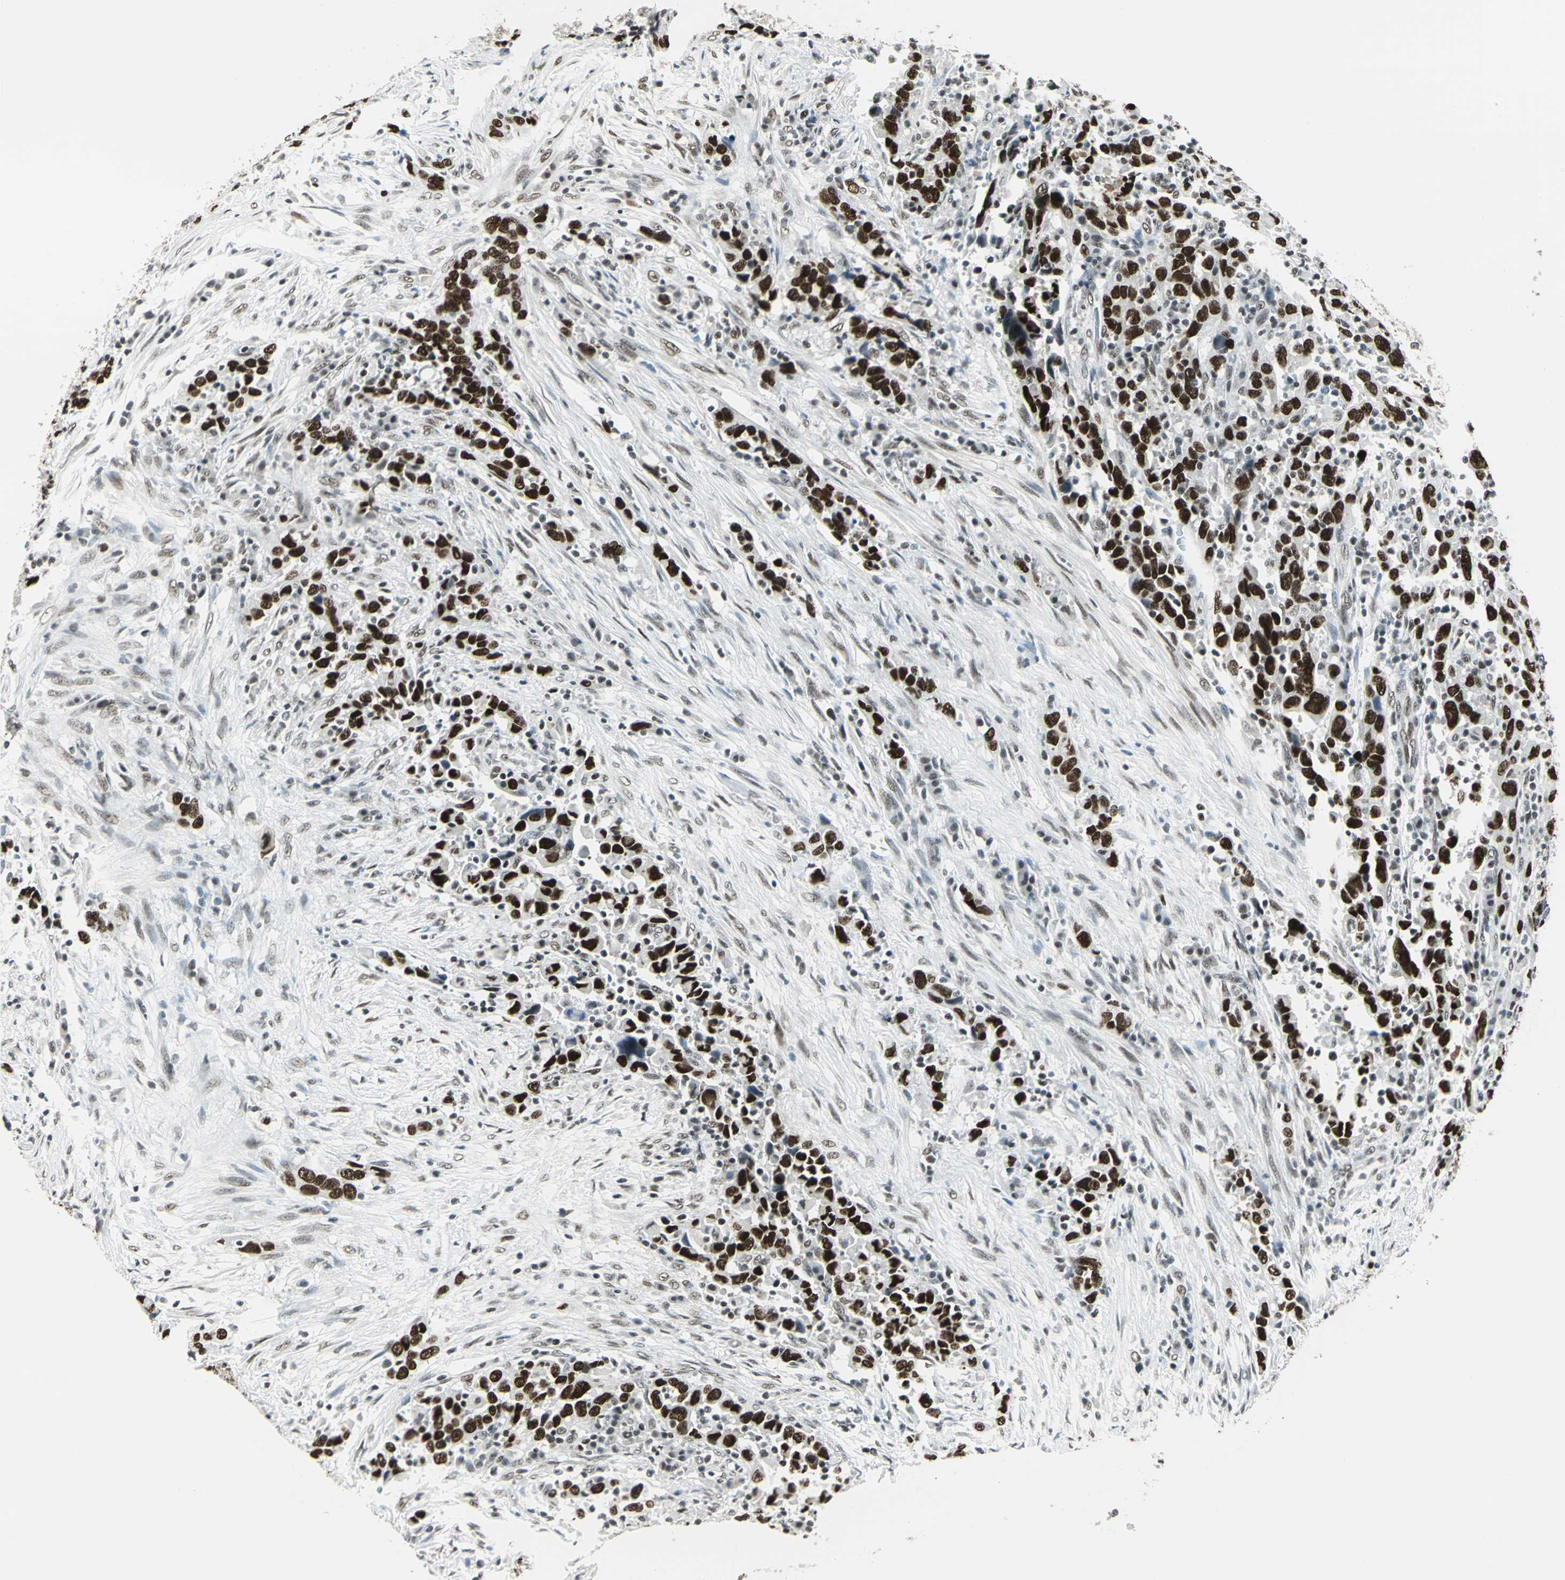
{"staining": {"intensity": "strong", "quantity": ">75%", "location": "nuclear"}, "tissue": "urothelial cancer", "cell_type": "Tumor cells", "image_type": "cancer", "snomed": [{"axis": "morphology", "description": "Urothelial carcinoma, High grade"}, {"axis": "topography", "description": "Urinary bladder"}], "caption": "Immunohistochemical staining of urothelial cancer reveals high levels of strong nuclear protein staining in approximately >75% of tumor cells.", "gene": "ADNP", "patient": {"sex": "male", "age": 61}}